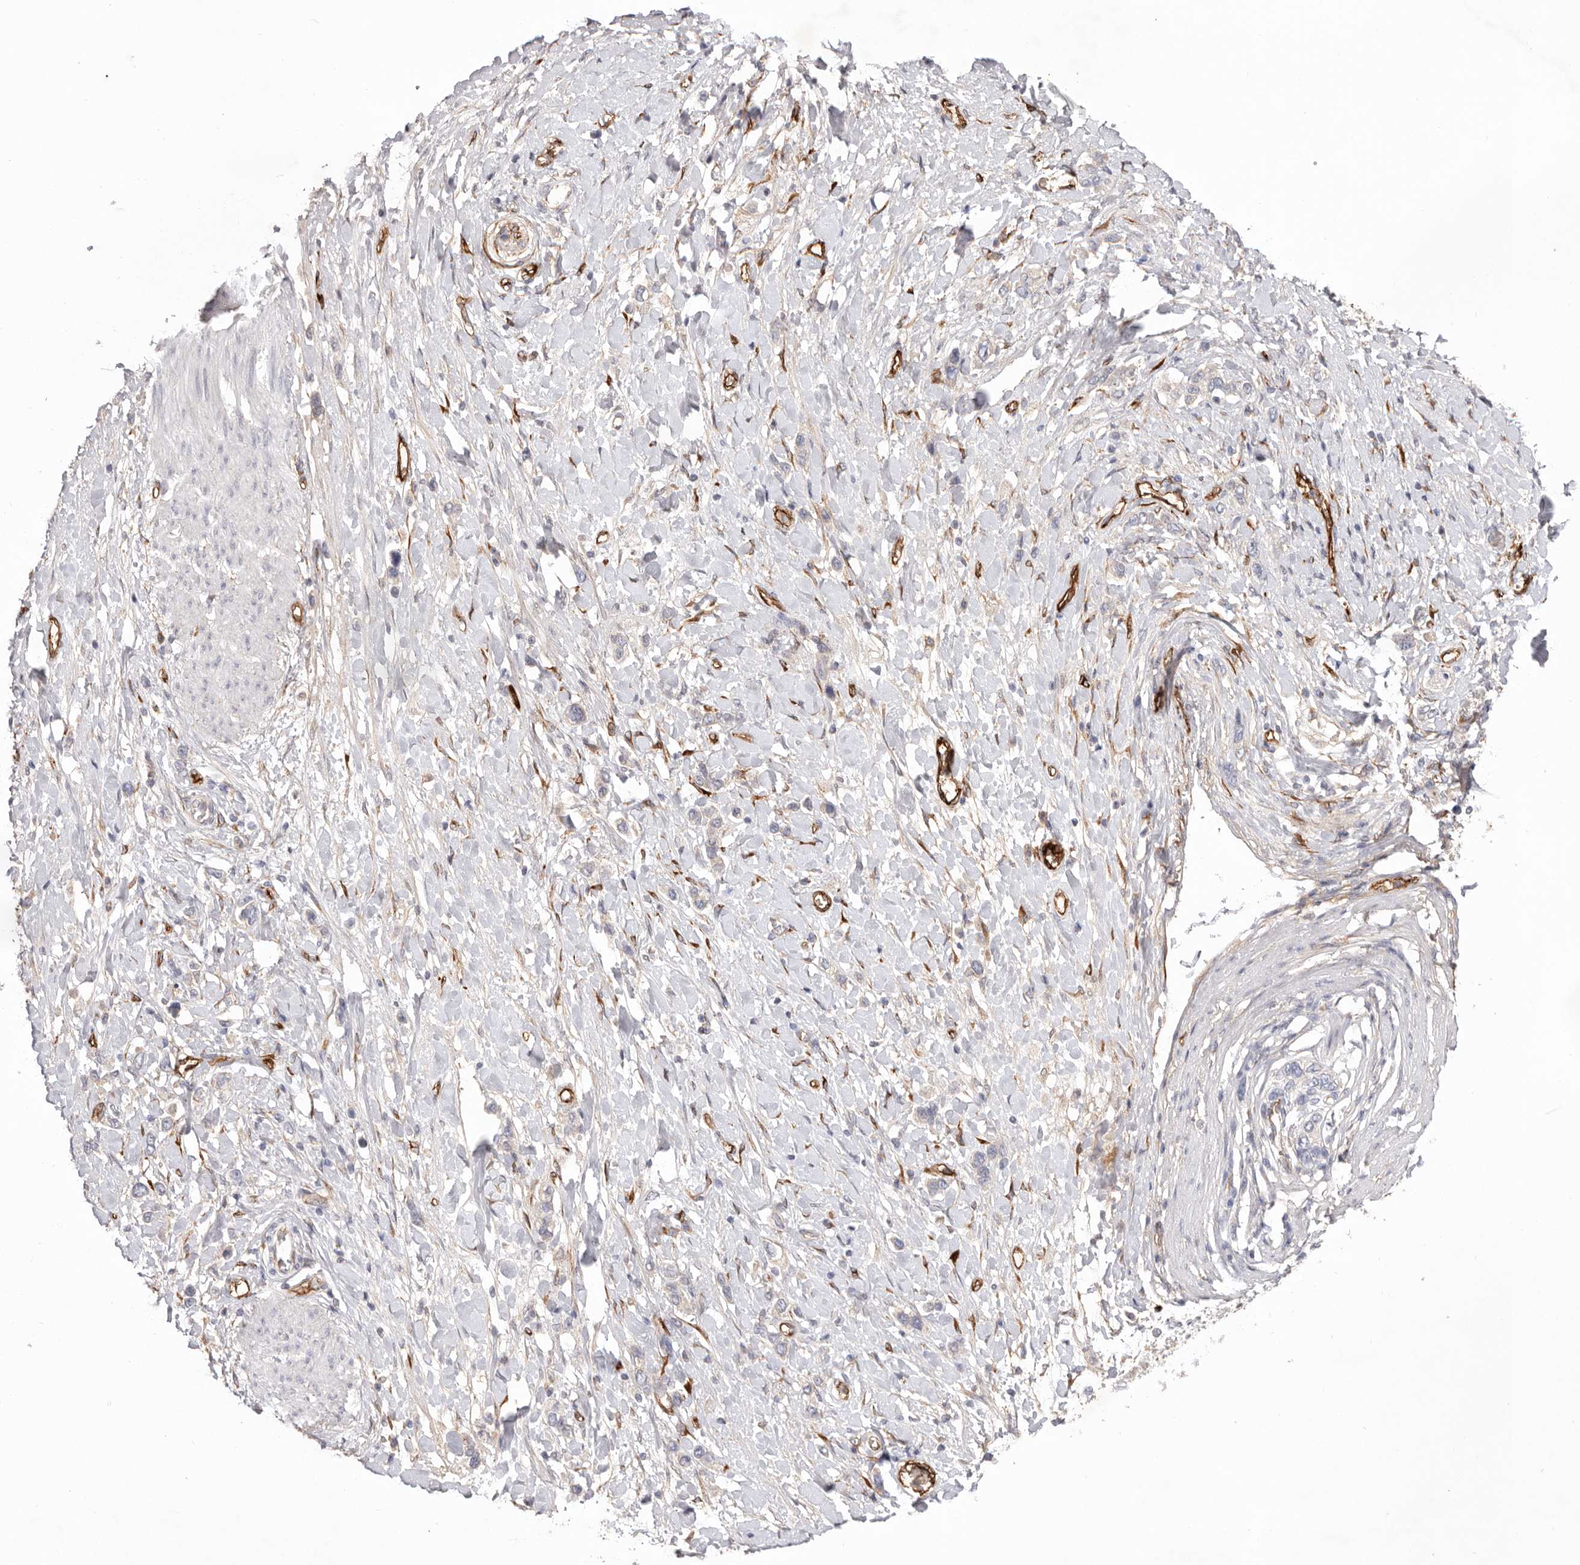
{"staining": {"intensity": "negative", "quantity": "none", "location": "none"}, "tissue": "stomach cancer", "cell_type": "Tumor cells", "image_type": "cancer", "snomed": [{"axis": "morphology", "description": "Adenocarcinoma, NOS"}, {"axis": "topography", "description": "Stomach"}], "caption": "Immunohistochemistry of adenocarcinoma (stomach) displays no expression in tumor cells.", "gene": "LRRC66", "patient": {"sex": "female", "age": 65}}